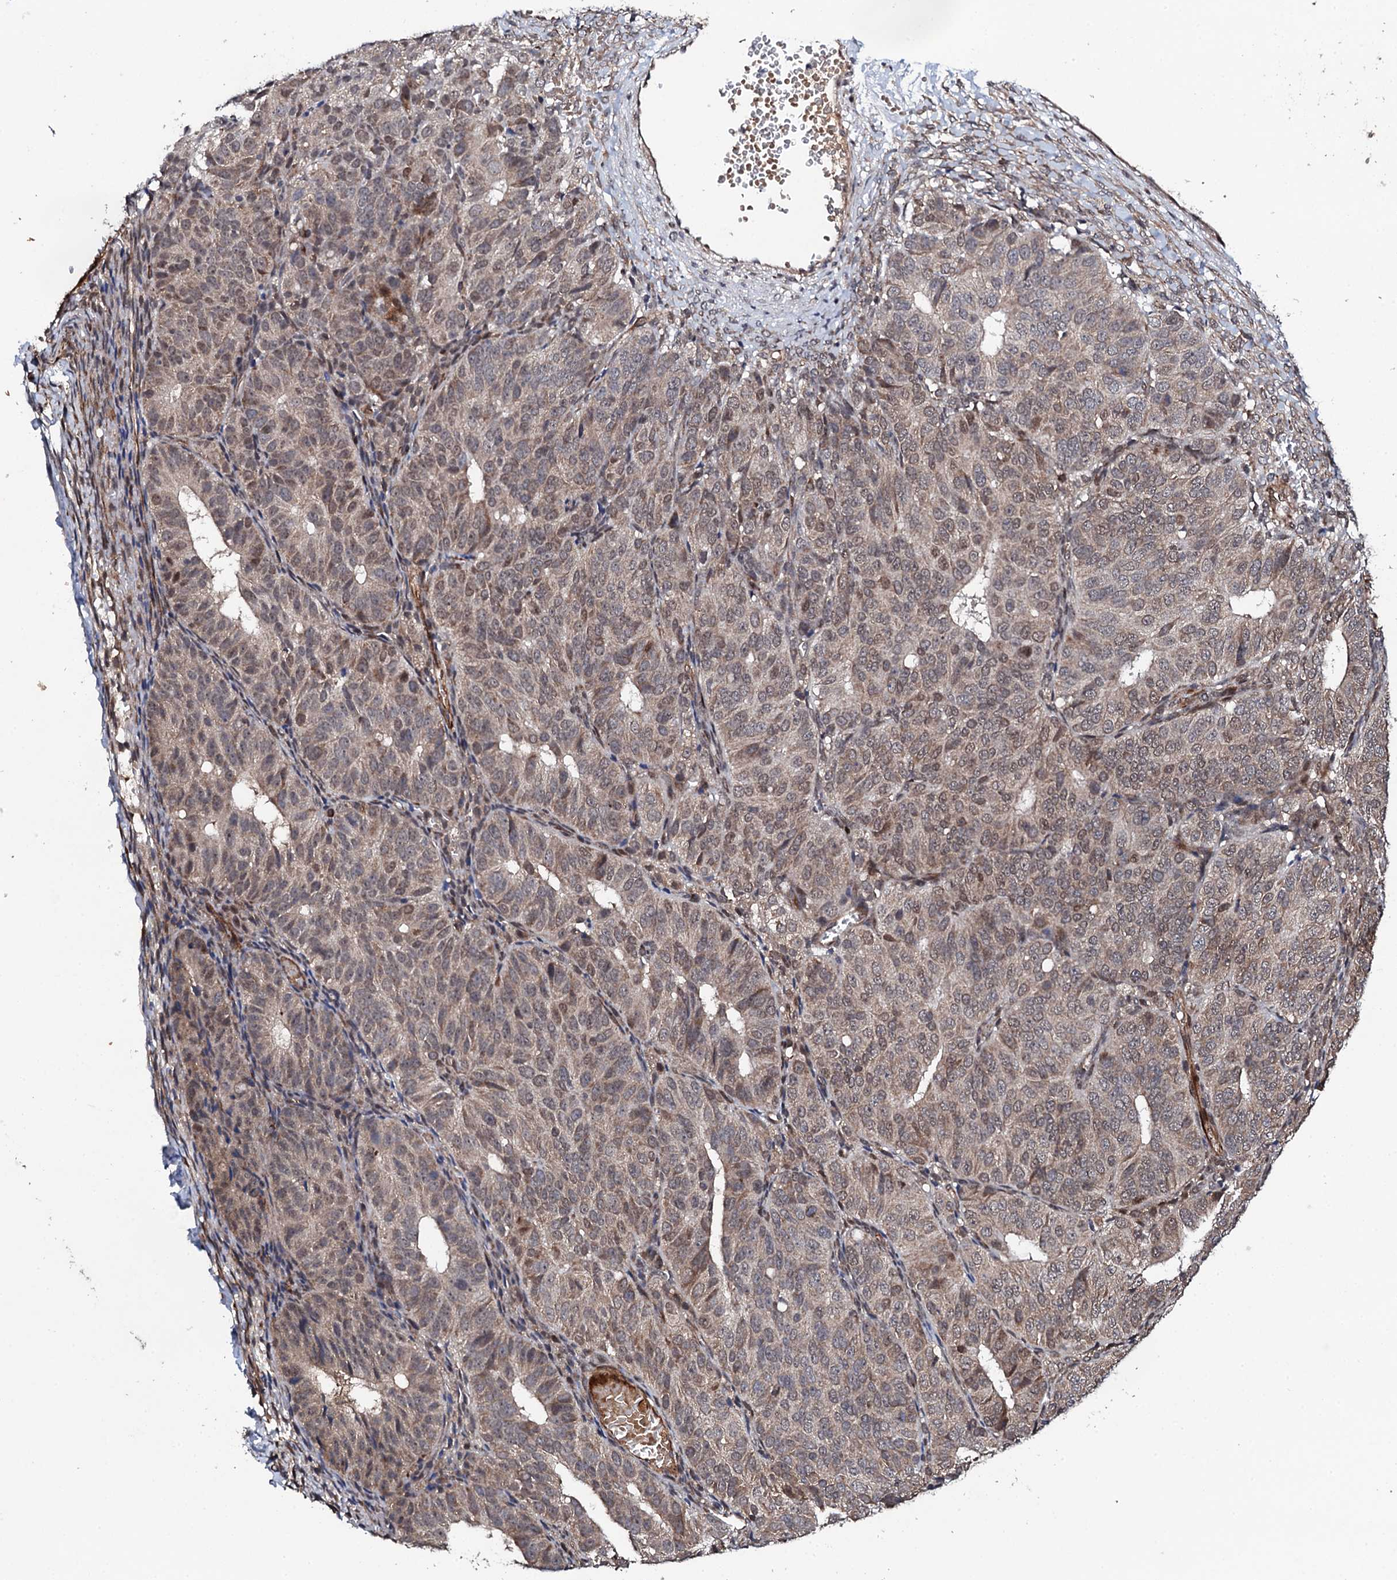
{"staining": {"intensity": "weak", "quantity": ">75%", "location": "cytoplasmic/membranous,nuclear"}, "tissue": "ovarian cancer", "cell_type": "Tumor cells", "image_type": "cancer", "snomed": [{"axis": "morphology", "description": "Carcinoma, endometroid"}, {"axis": "topography", "description": "Ovary"}], "caption": "The image displays immunohistochemical staining of endometroid carcinoma (ovarian). There is weak cytoplasmic/membranous and nuclear expression is identified in about >75% of tumor cells.", "gene": "FAM111A", "patient": {"sex": "female", "age": 51}}